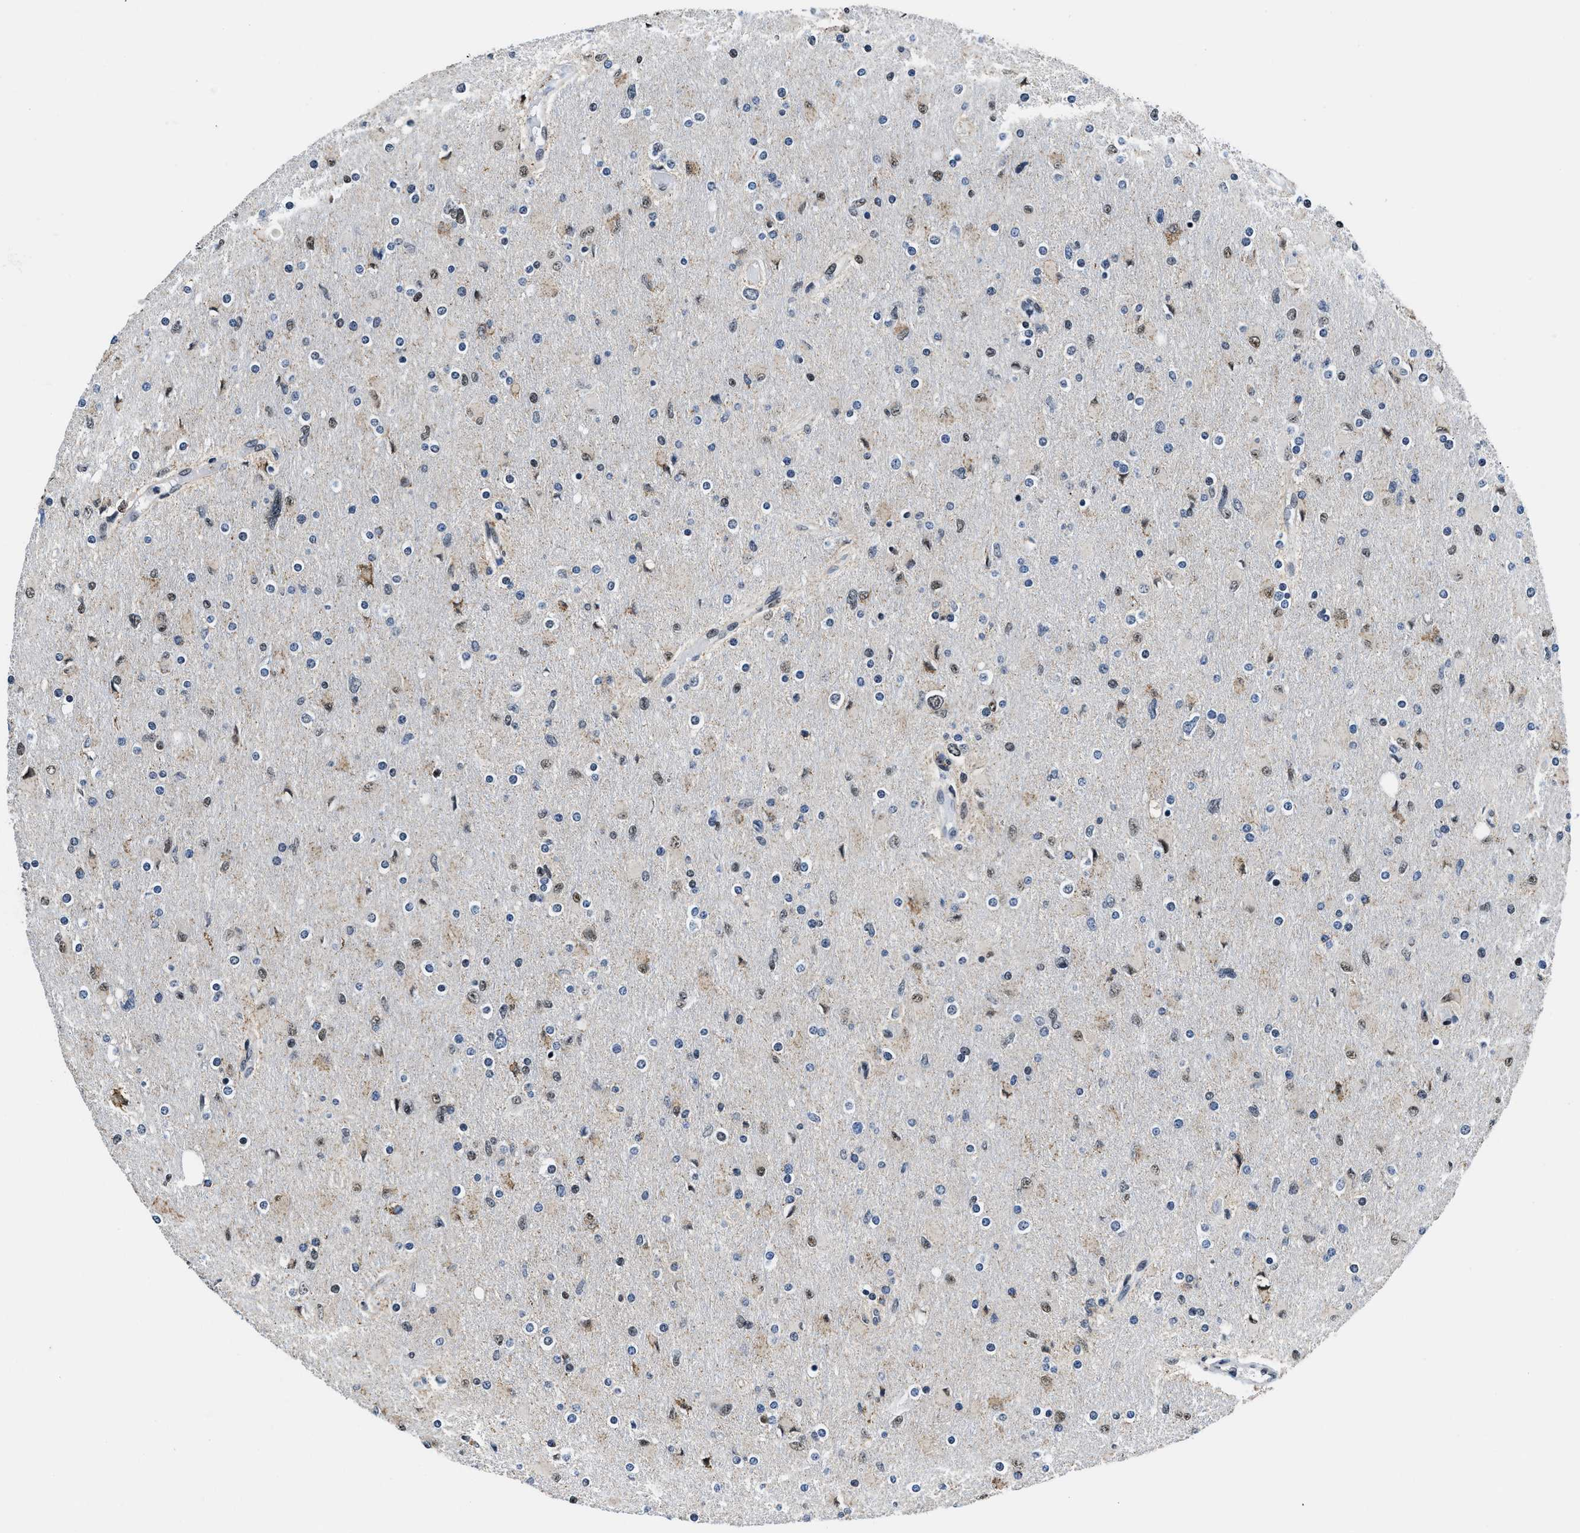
{"staining": {"intensity": "moderate", "quantity": "<25%", "location": "nuclear"}, "tissue": "glioma", "cell_type": "Tumor cells", "image_type": "cancer", "snomed": [{"axis": "morphology", "description": "Glioma, malignant, High grade"}, {"axis": "topography", "description": "Cerebral cortex"}], "caption": "High-magnification brightfield microscopy of glioma stained with DAB (brown) and counterstained with hematoxylin (blue). tumor cells exhibit moderate nuclear positivity is appreciated in about<25% of cells.", "gene": "HNRNPH2", "patient": {"sex": "female", "age": 36}}